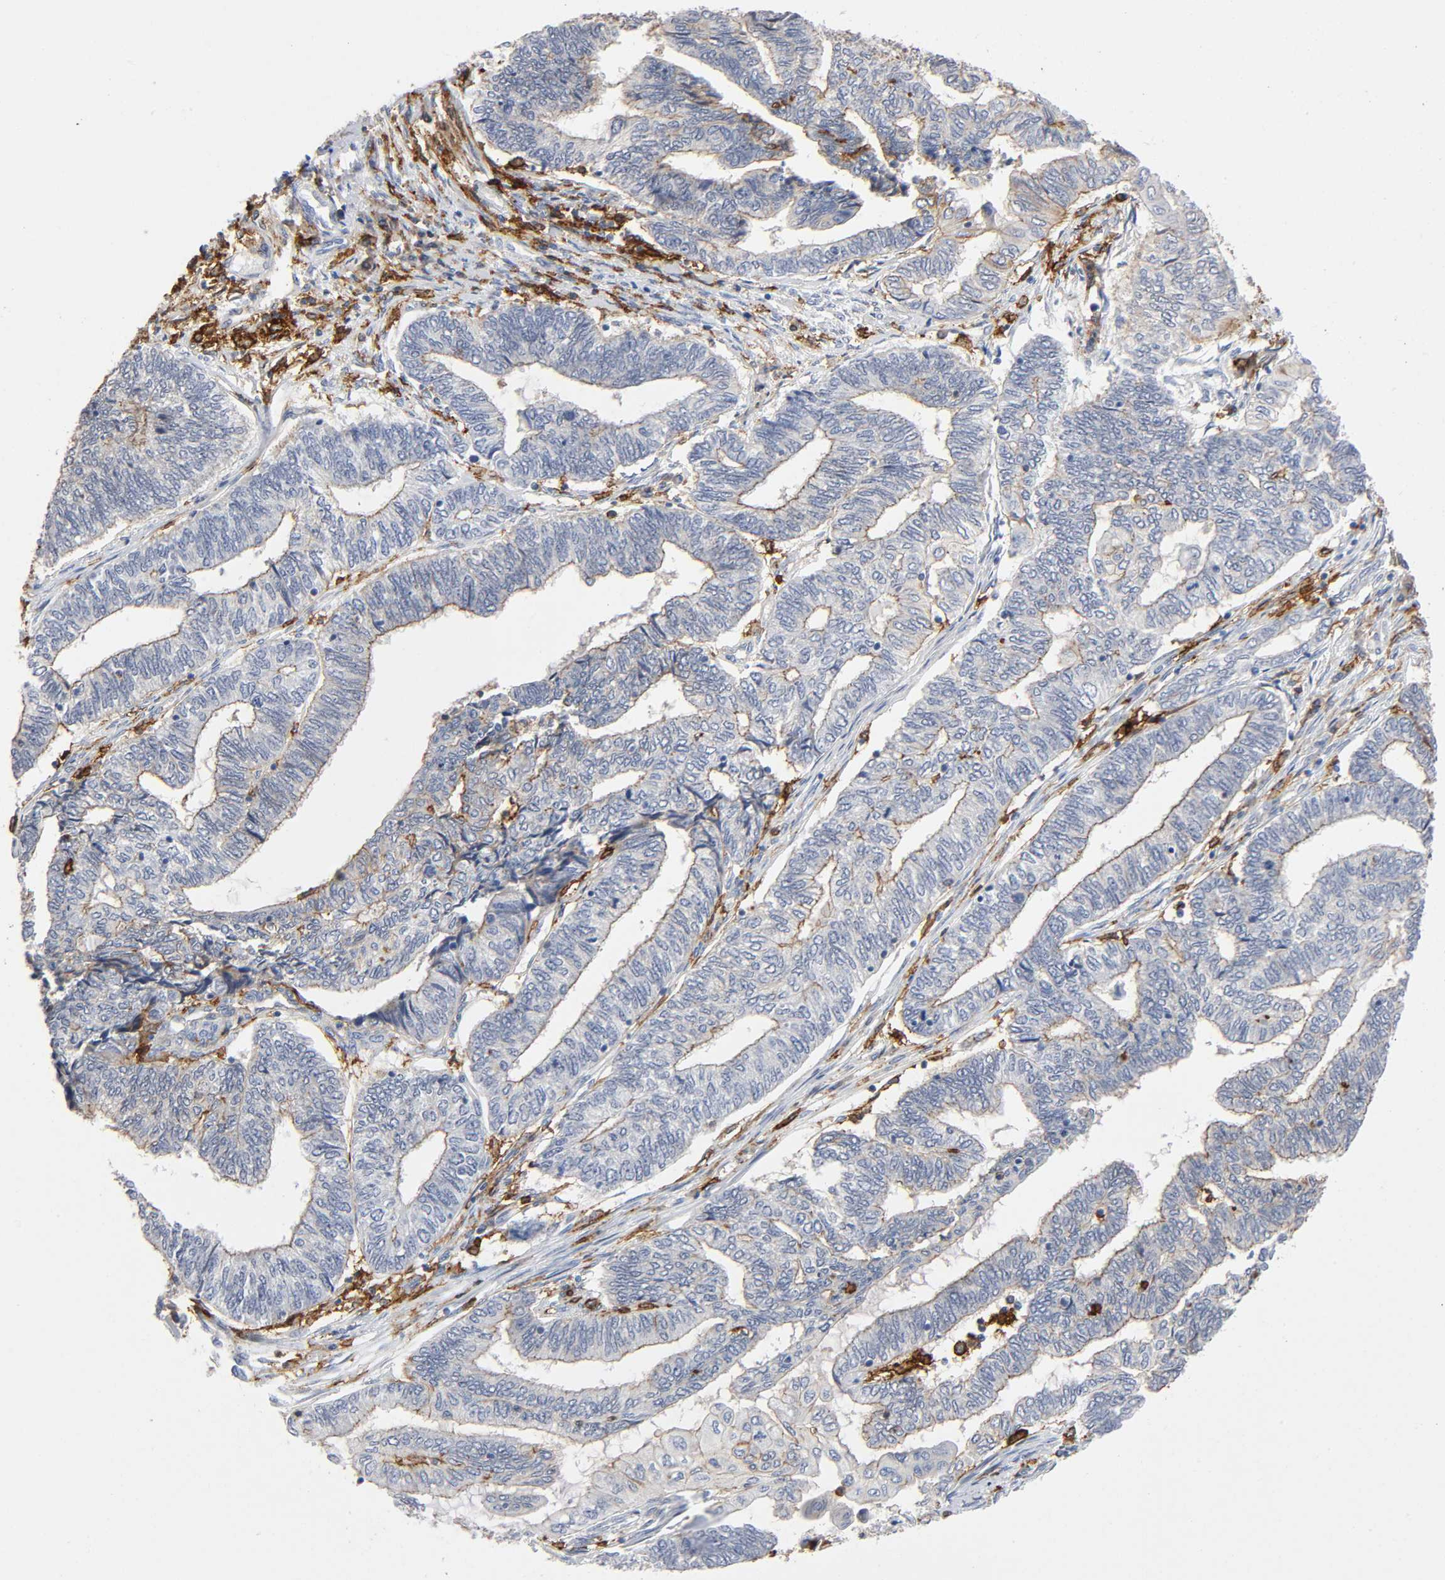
{"staining": {"intensity": "negative", "quantity": "none", "location": "none"}, "tissue": "endometrial cancer", "cell_type": "Tumor cells", "image_type": "cancer", "snomed": [{"axis": "morphology", "description": "Adenocarcinoma, NOS"}, {"axis": "topography", "description": "Uterus"}, {"axis": "topography", "description": "Endometrium"}], "caption": "There is no significant positivity in tumor cells of endometrial adenocarcinoma. (DAB (3,3'-diaminobenzidine) immunohistochemistry (IHC) visualized using brightfield microscopy, high magnification).", "gene": "LYN", "patient": {"sex": "female", "age": 70}}